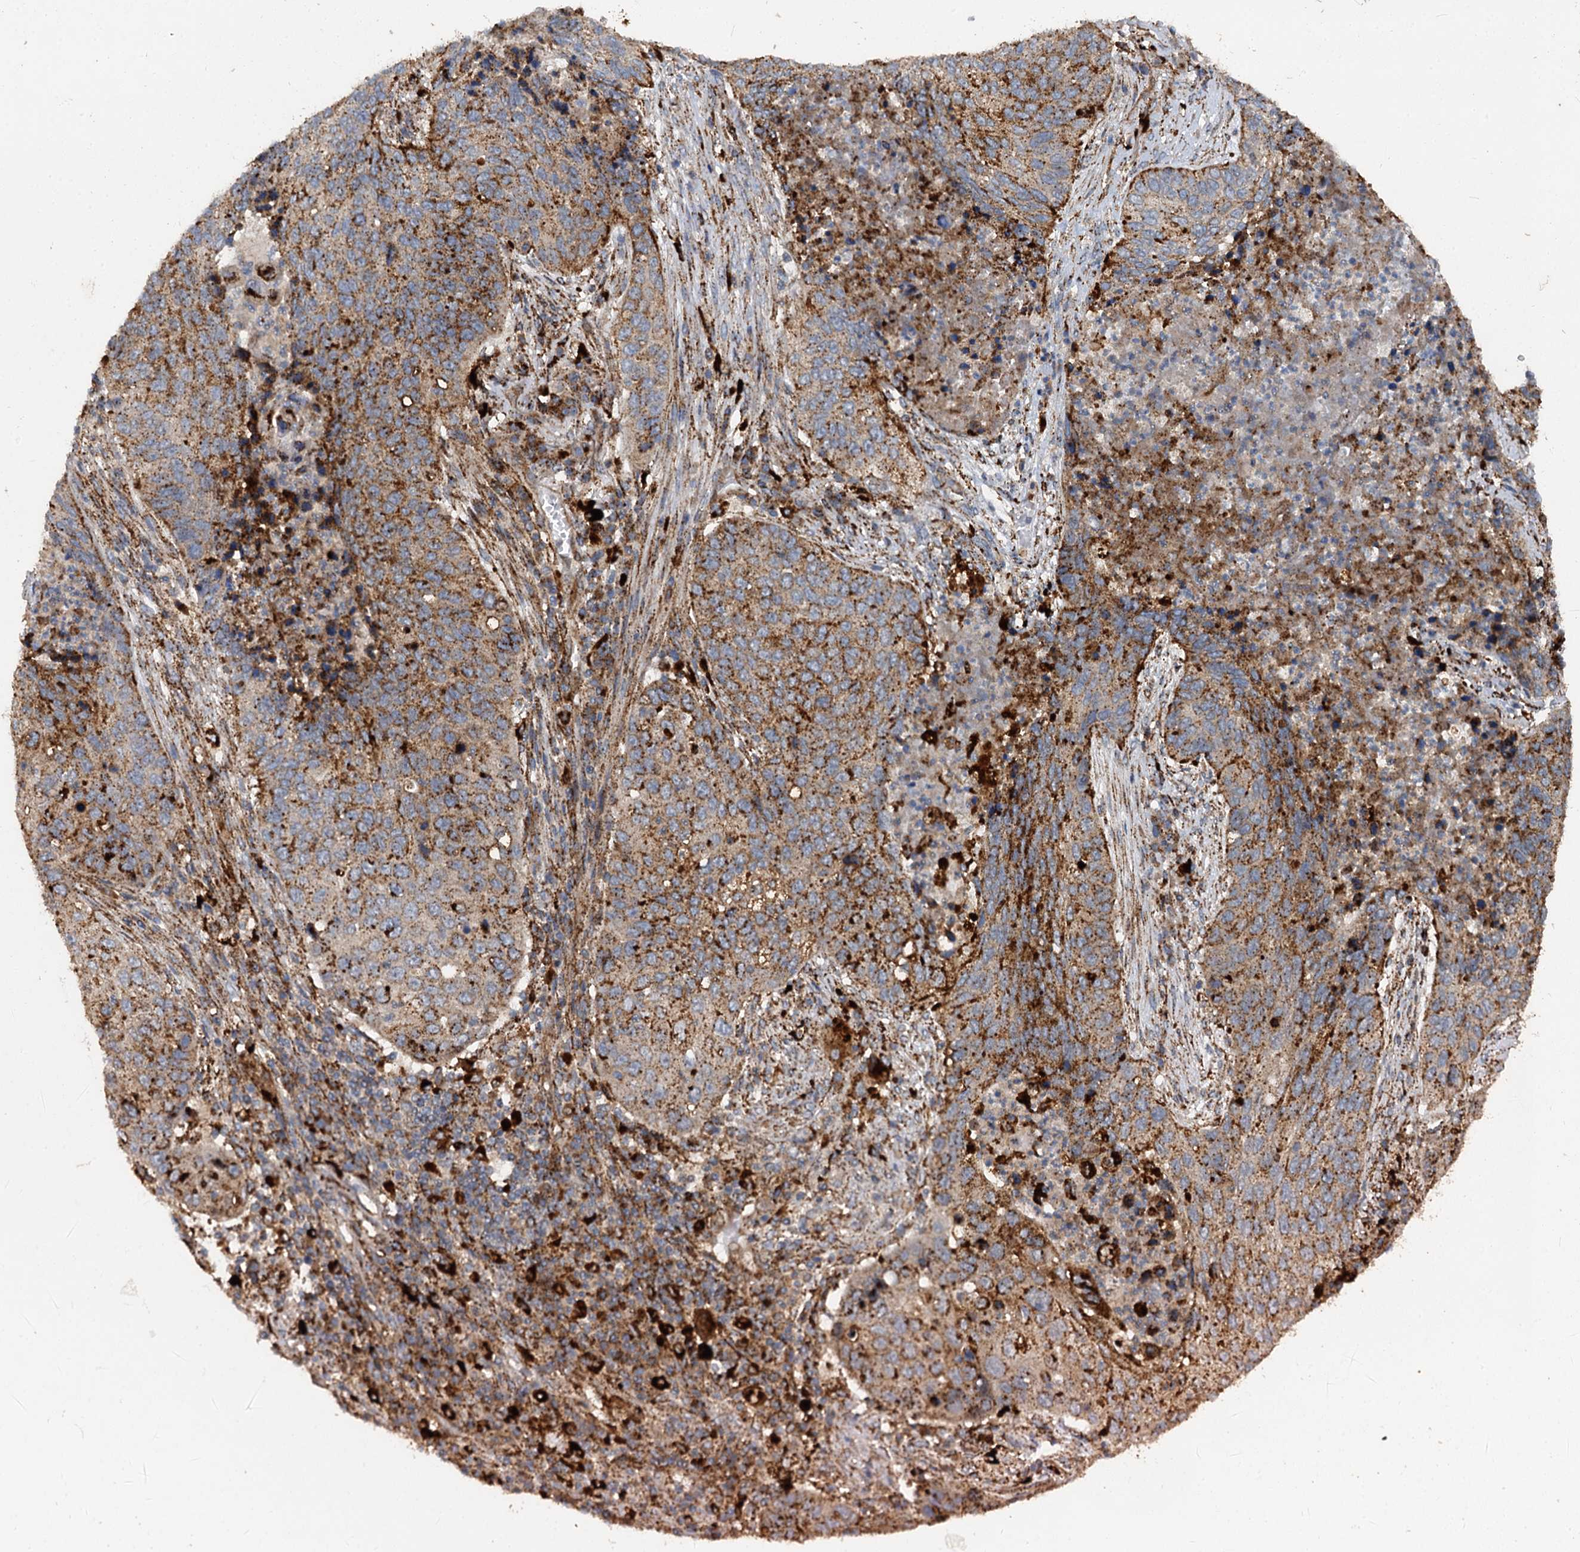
{"staining": {"intensity": "strong", "quantity": ">75%", "location": "cytoplasmic/membranous"}, "tissue": "lung cancer", "cell_type": "Tumor cells", "image_type": "cancer", "snomed": [{"axis": "morphology", "description": "Squamous cell carcinoma, NOS"}, {"axis": "topography", "description": "Lung"}], "caption": "A brown stain shows strong cytoplasmic/membranous expression of a protein in lung squamous cell carcinoma tumor cells.", "gene": "GBA1", "patient": {"sex": "female", "age": 63}}